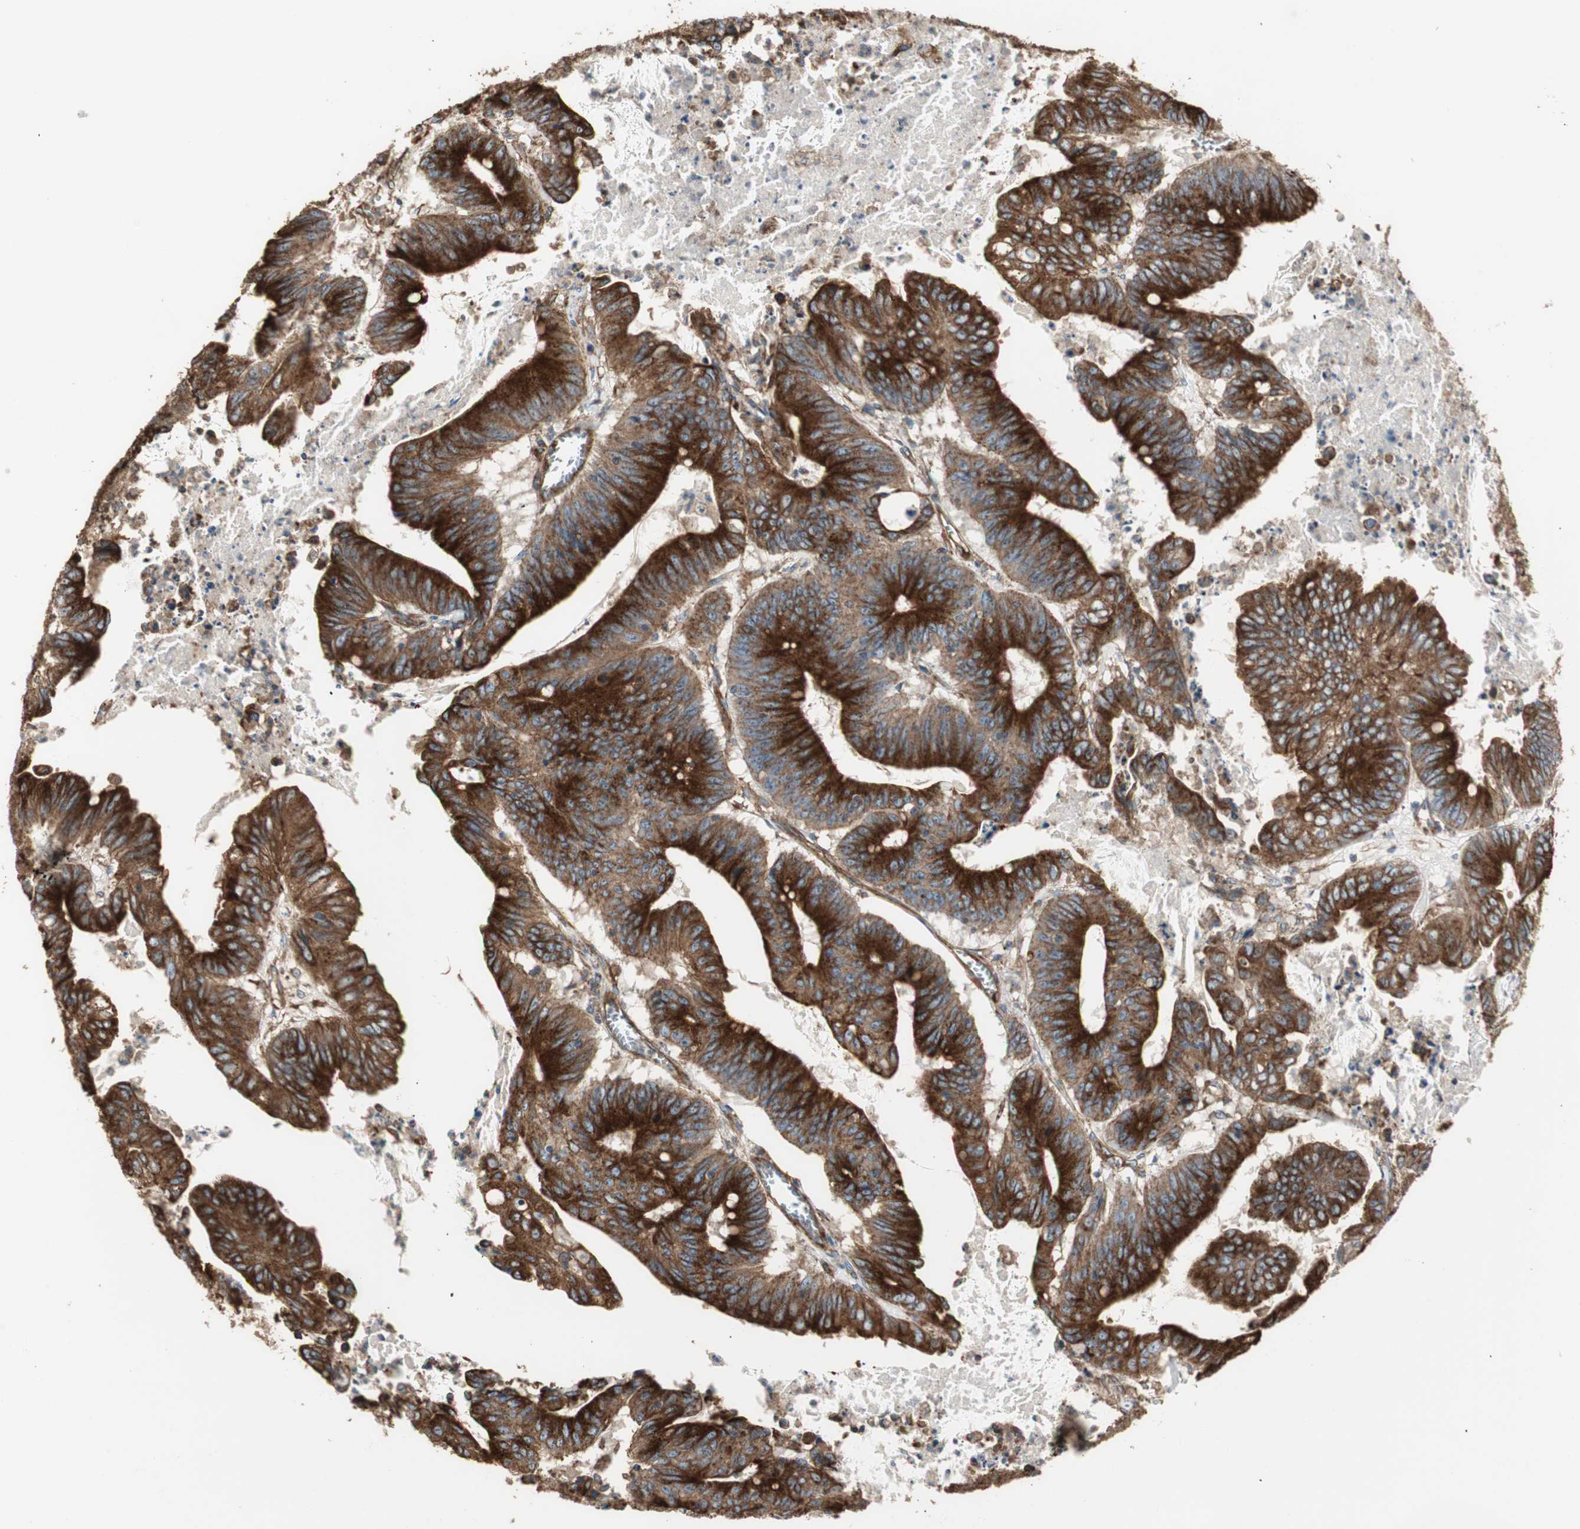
{"staining": {"intensity": "strong", "quantity": ">75%", "location": "cytoplasmic/membranous"}, "tissue": "colorectal cancer", "cell_type": "Tumor cells", "image_type": "cancer", "snomed": [{"axis": "morphology", "description": "Adenocarcinoma, NOS"}, {"axis": "topography", "description": "Colon"}], "caption": "Immunohistochemical staining of human colorectal cancer (adenocarcinoma) demonstrates strong cytoplasmic/membranous protein expression in about >75% of tumor cells. The protein of interest is shown in brown color, while the nuclei are stained blue.", "gene": "H6PD", "patient": {"sex": "male", "age": 45}}